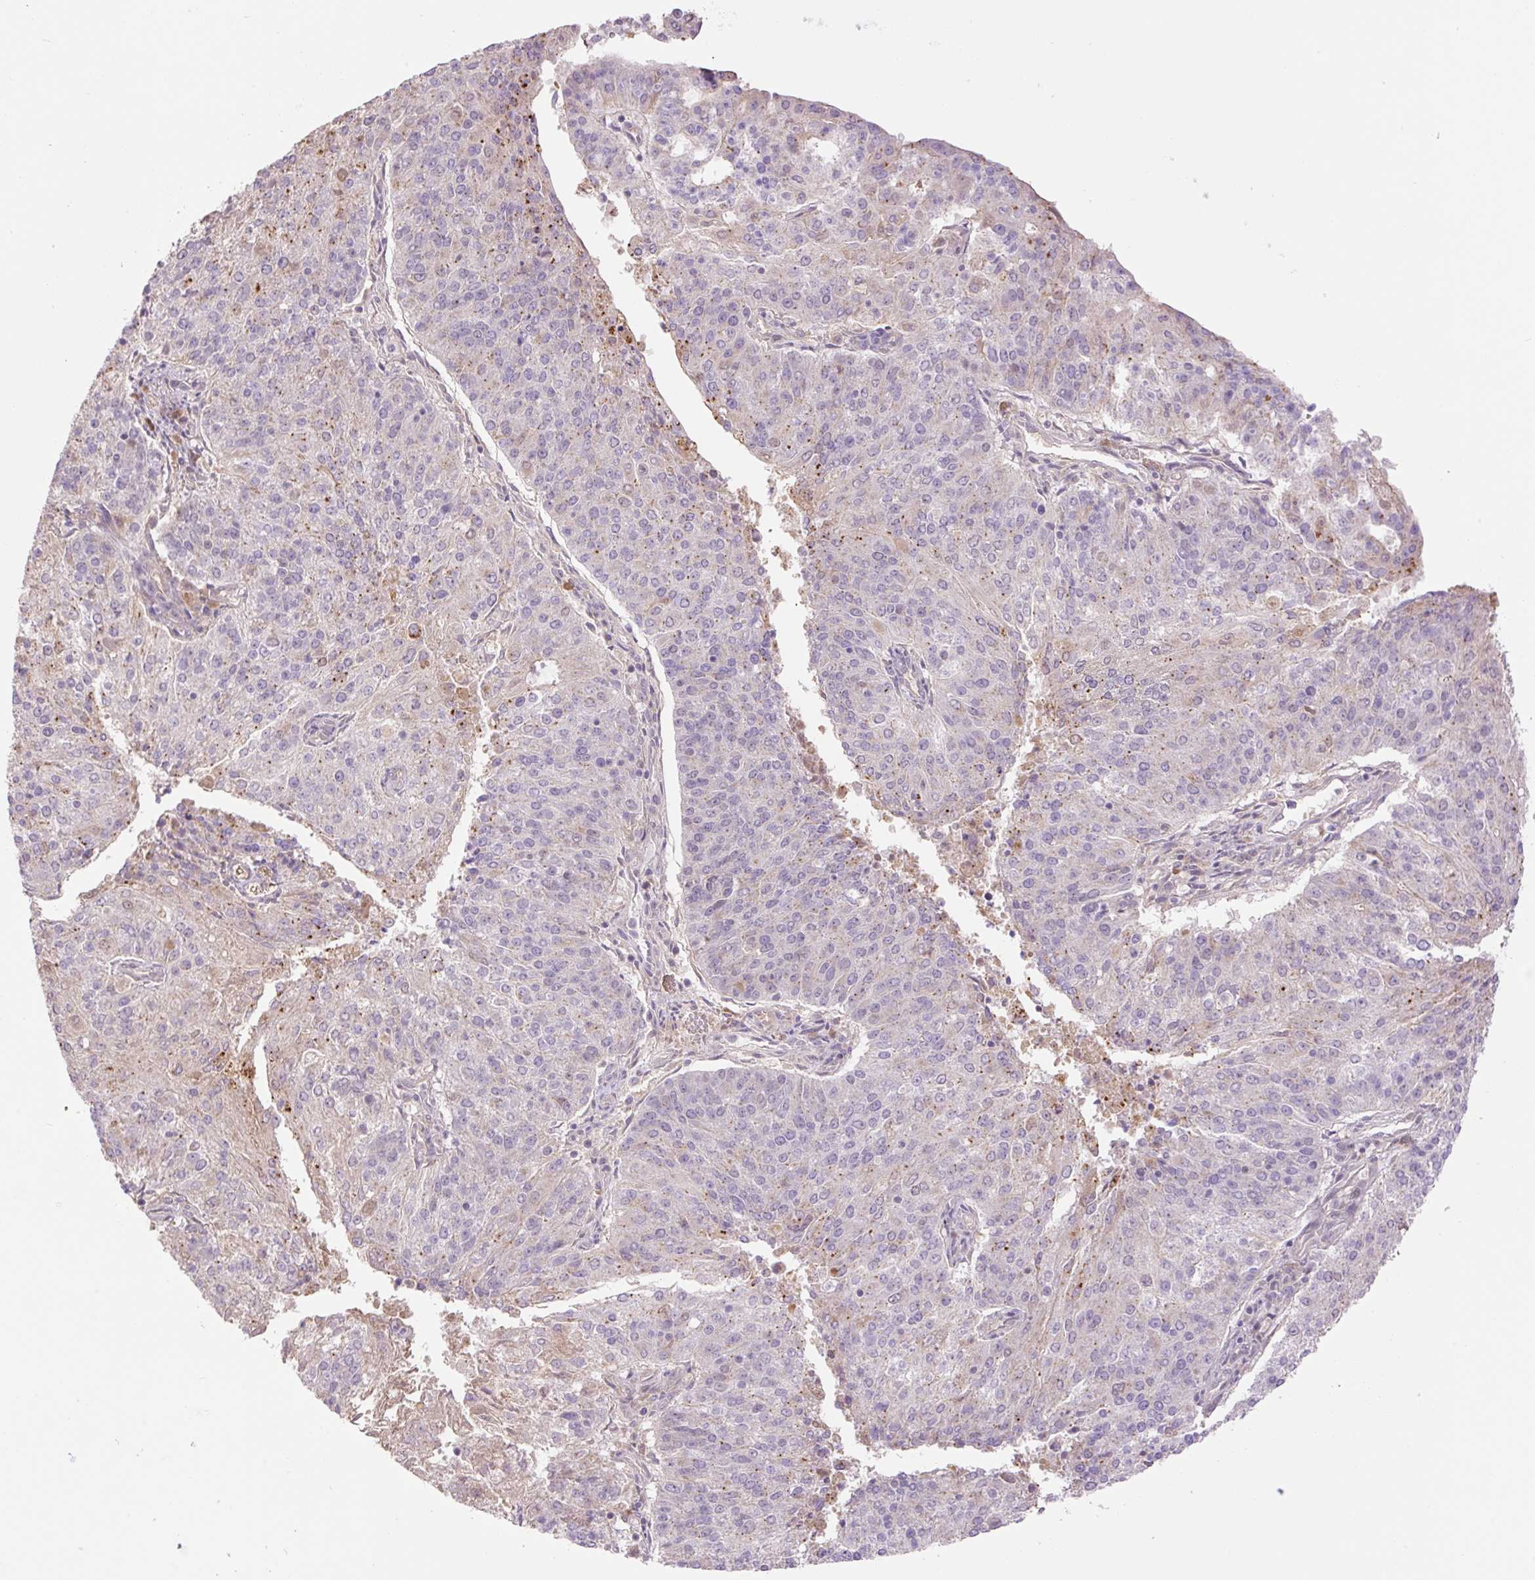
{"staining": {"intensity": "negative", "quantity": "none", "location": "none"}, "tissue": "endometrial cancer", "cell_type": "Tumor cells", "image_type": "cancer", "snomed": [{"axis": "morphology", "description": "Adenocarcinoma, NOS"}, {"axis": "topography", "description": "Endometrium"}], "caption": "Tumor cells show no significant protein expression in endometrial cancer. Brightfield microscopy of immunohistochemistry (IHC) stained with DAB (brown) and hematoxylin (blue), captured at high magnification.", "gene": "HABP4", "patient": {"sex": "female", "age": 82}}